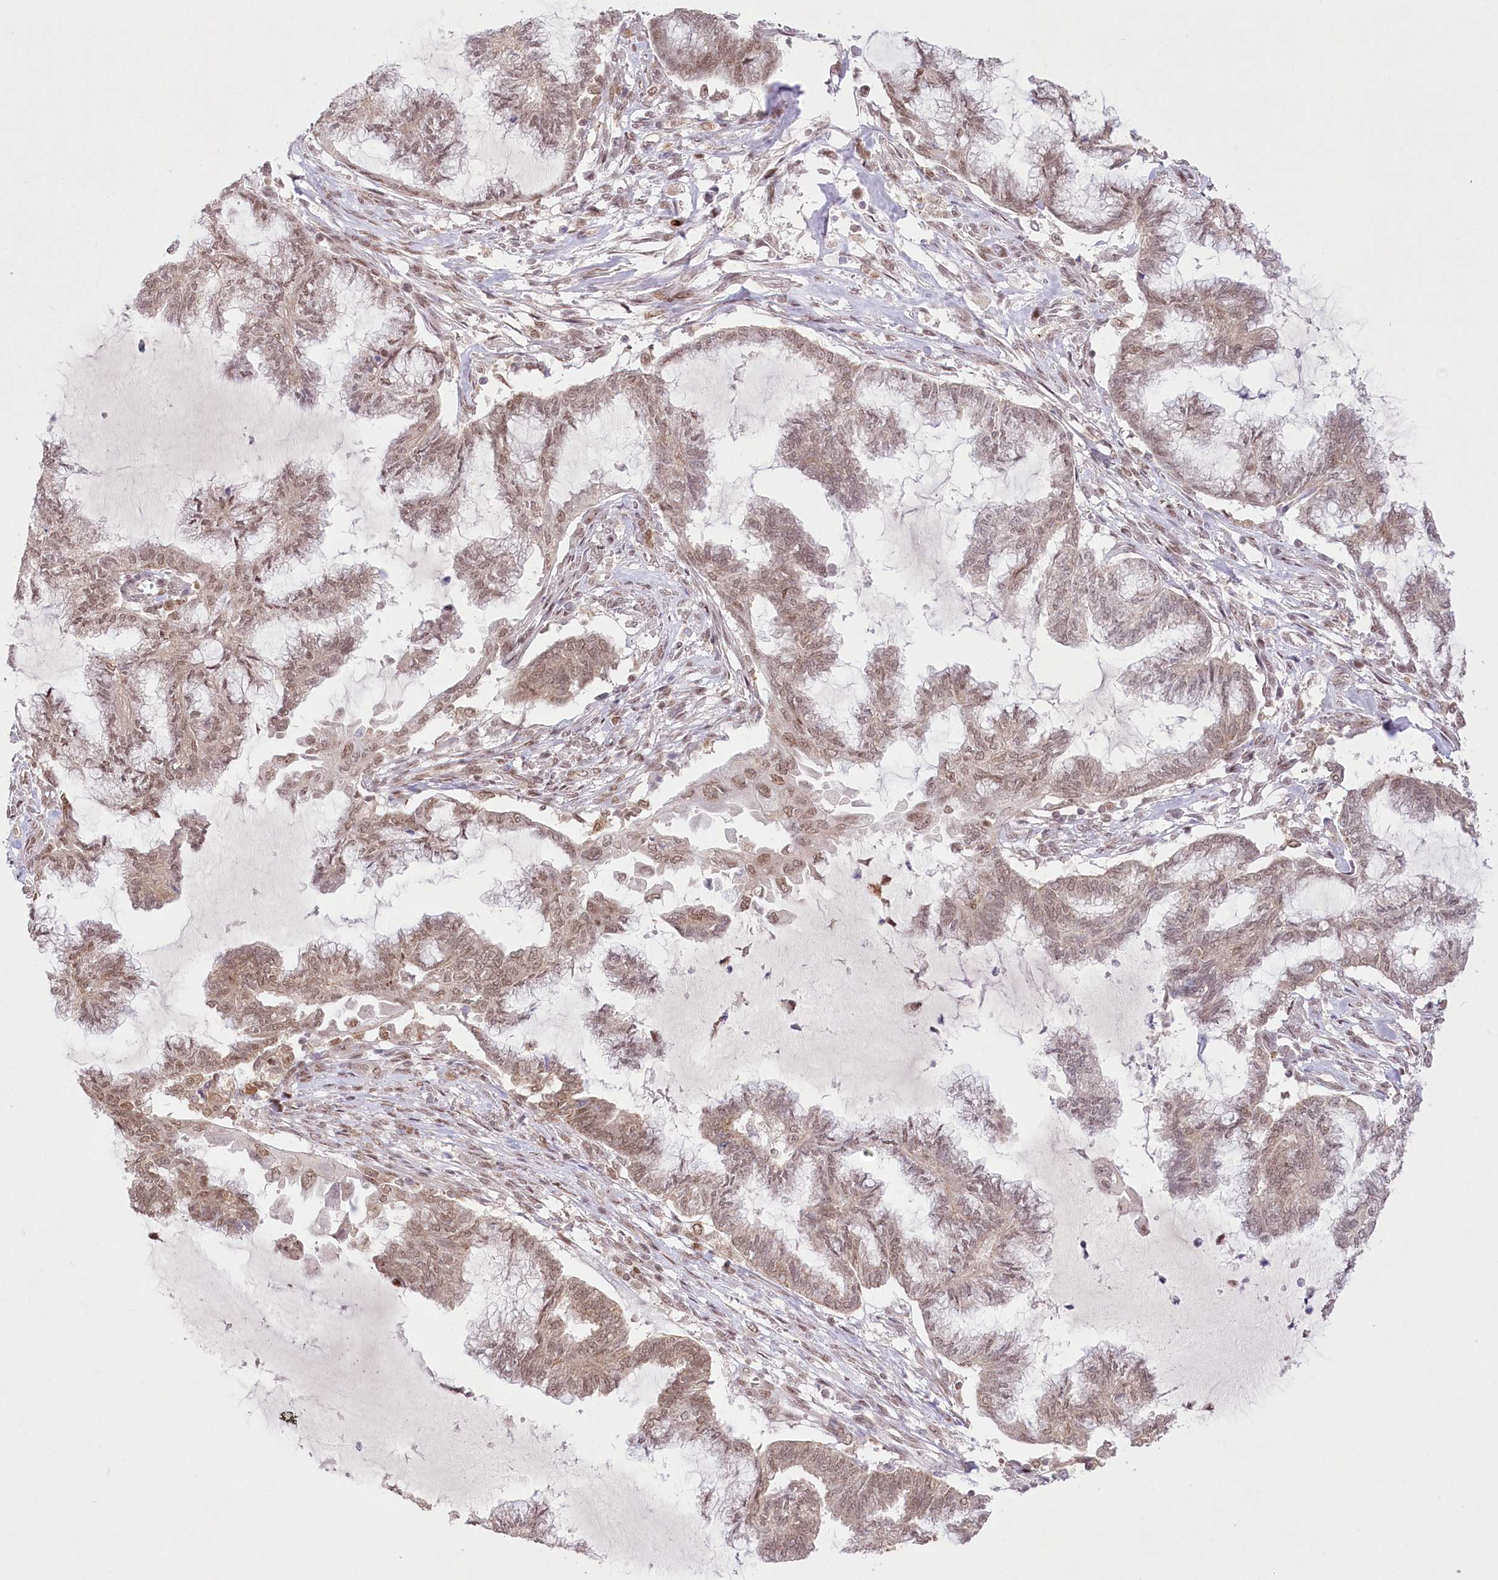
{"staining": {"intensity": "moderate", "quantity": ">75%", "location": "nuclear"}, "tissue": "endometrial cancer", "cell_type": "Tumor cells", "image_type": "cancer", "snomed": [{"axis": "morphology", "description": "Adenocarcinoma, NOS"}, {"axis": "topography", "description": "Endometrium"}], "caption": "Immunohistochemistry histopathology image of human adenocarcinoma (endometrial) stained for a protein (brown), which shows medium levels of moderate nuclear staining in about >75% of tumor cells.", "gene": "PYURF", "patient": {"sex": "female", "age": 86}}